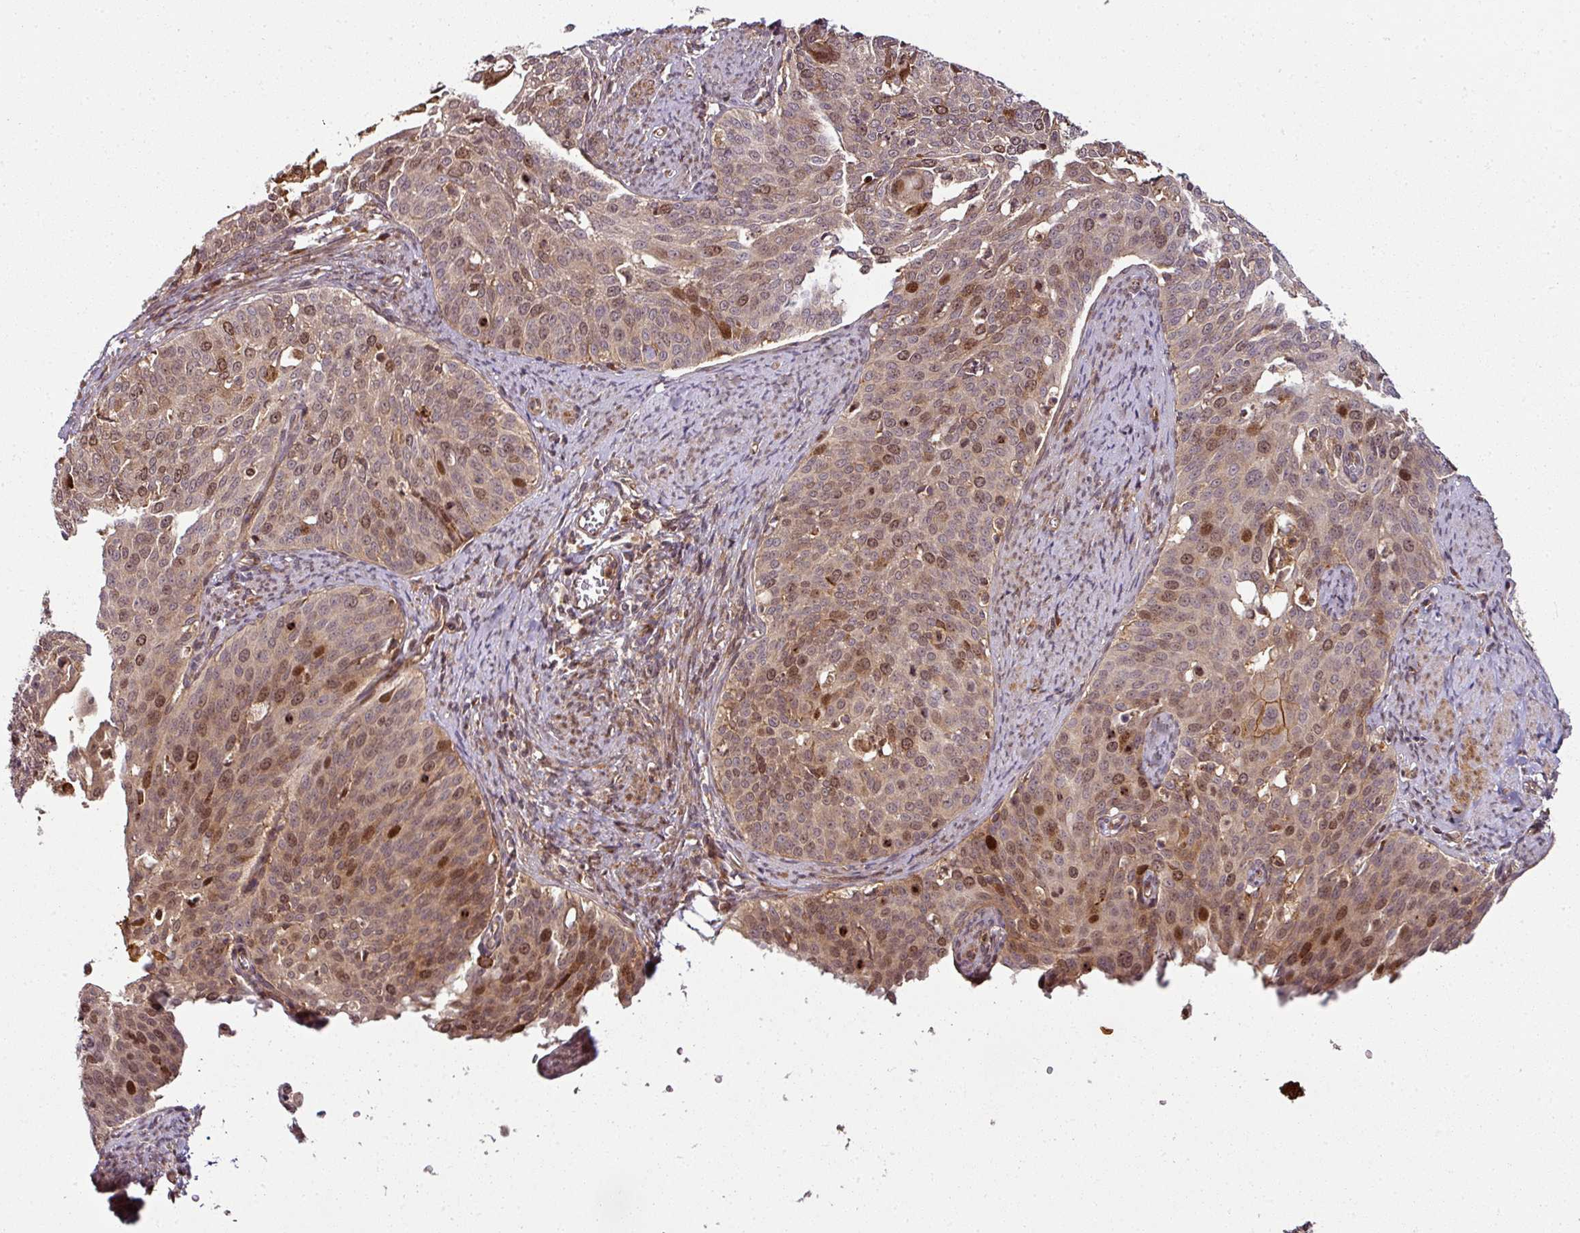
{"staining": {"intensity": "moderate", "quantity": "25%-75%", "location": "nuclear"}, "tissue": "cervical cancer", "cell_type": "Tumor cells", "image_type": "cancer", "snomed": [{"axis": "morphology", "description": "Squamous cell carcinoma, NOS"}, {"axis": "topography", "description": "Cervix"}], "caption": "IHC staining of squamous cell carcinoma (cervical), which shows medium levels of moderate nuclear expression in about 25%-75% of tumor cells indicating moderate nuclear protein expression. The staining was performed using DAB (brown) for protein detection and nuclei were counterstained in hematoxylin (blue).", "gene": "ATAT1", "patient": {"sex": "female", "age": 44}}